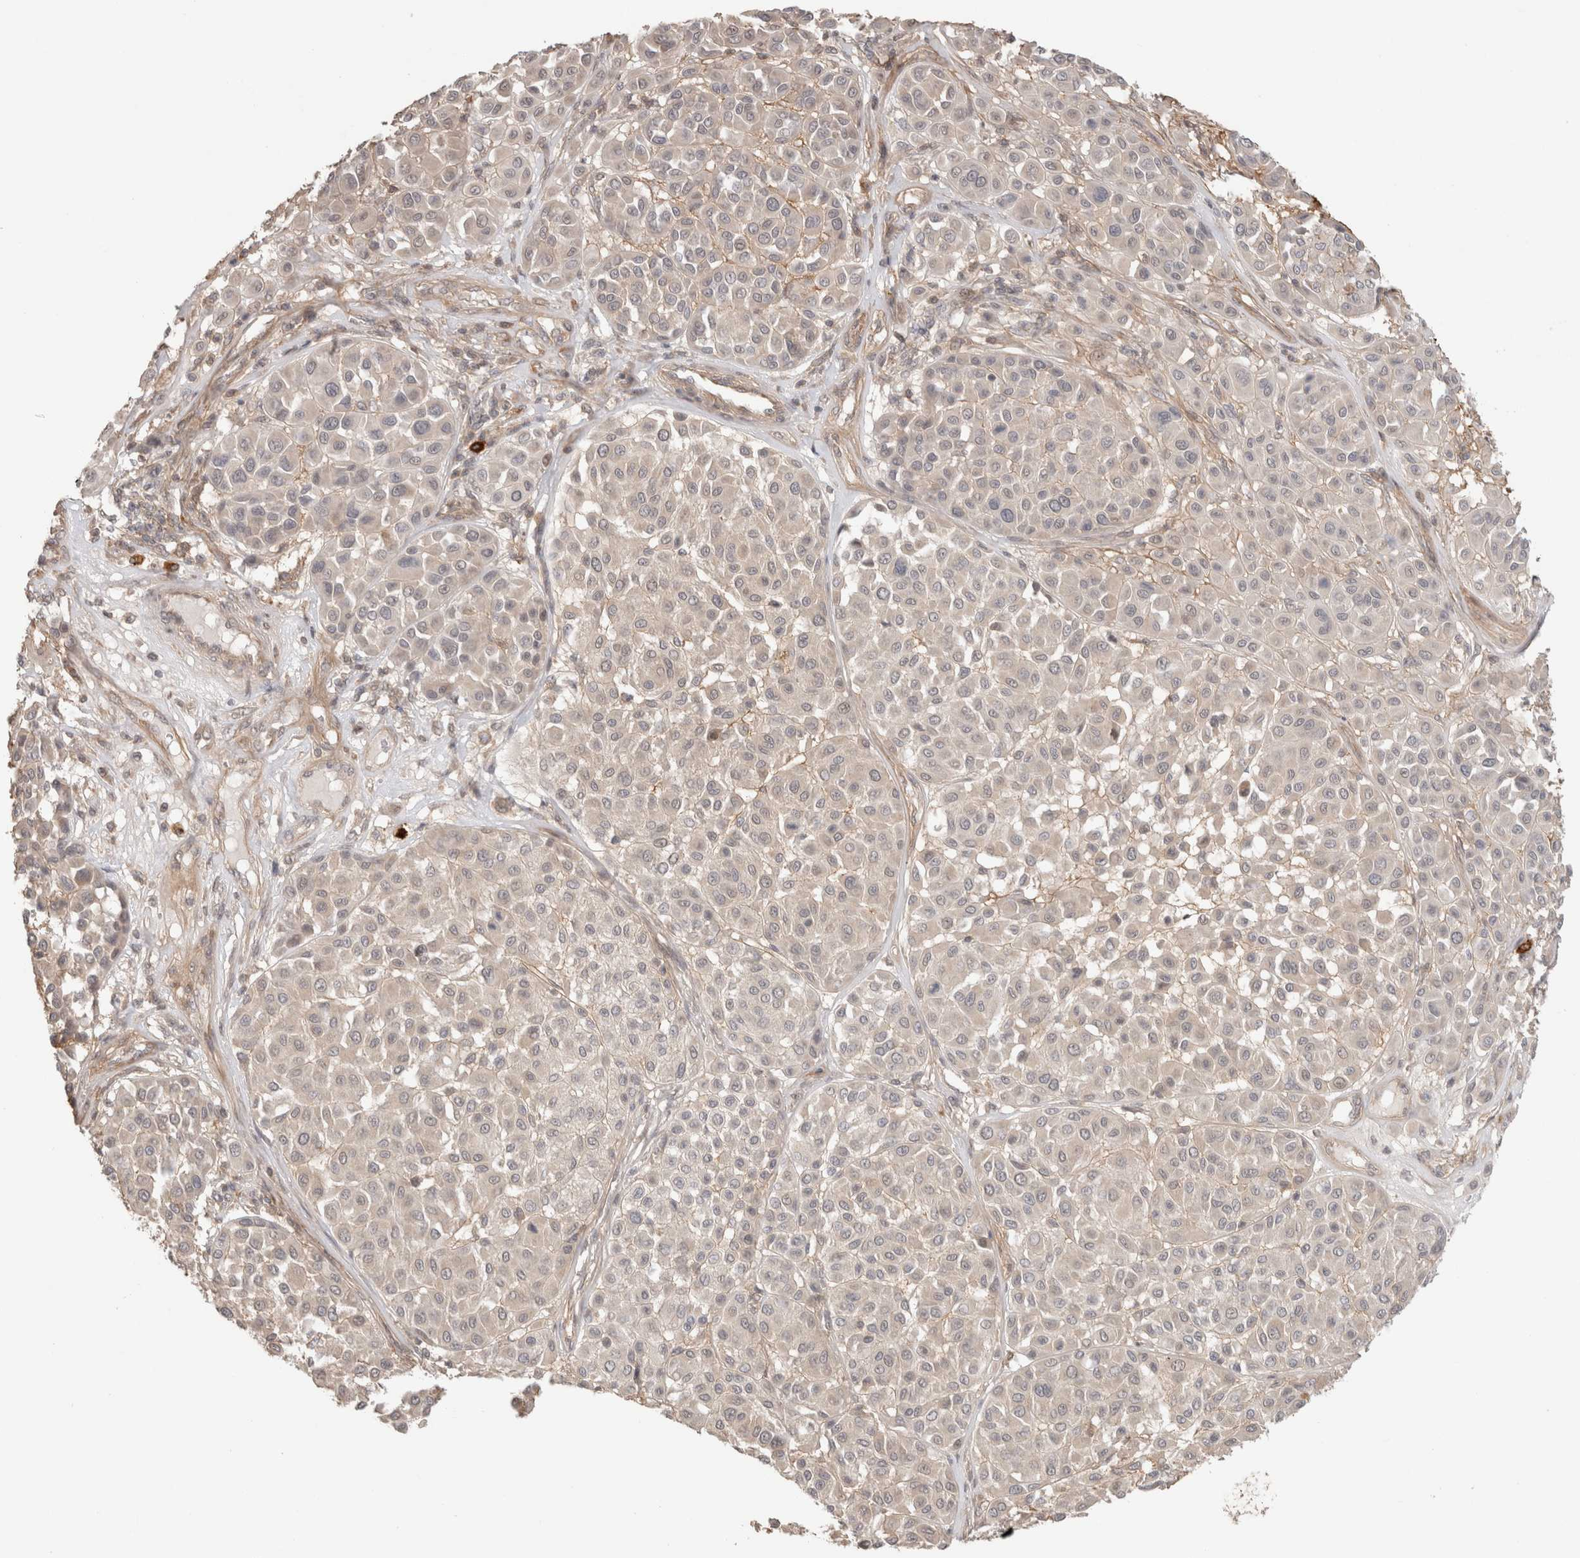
{"staining": {"intensity": "negative", "quantity": "none", "location": "none"}, "tissue": "melanoma", "cell_type": "Tumor cells", "image_type": "cancer", "snomed": [{"axis": "morphology", "description": "Malignant melanoma, Metastatic site"}, {"axis": "topography", "description": "Soft tissue"}], "caption": "Histopathology image shows no significant protein expression in tumor cells of melanoma.", "gene": "HSPG2", "patient": {"sex": "male", "age": 41}}